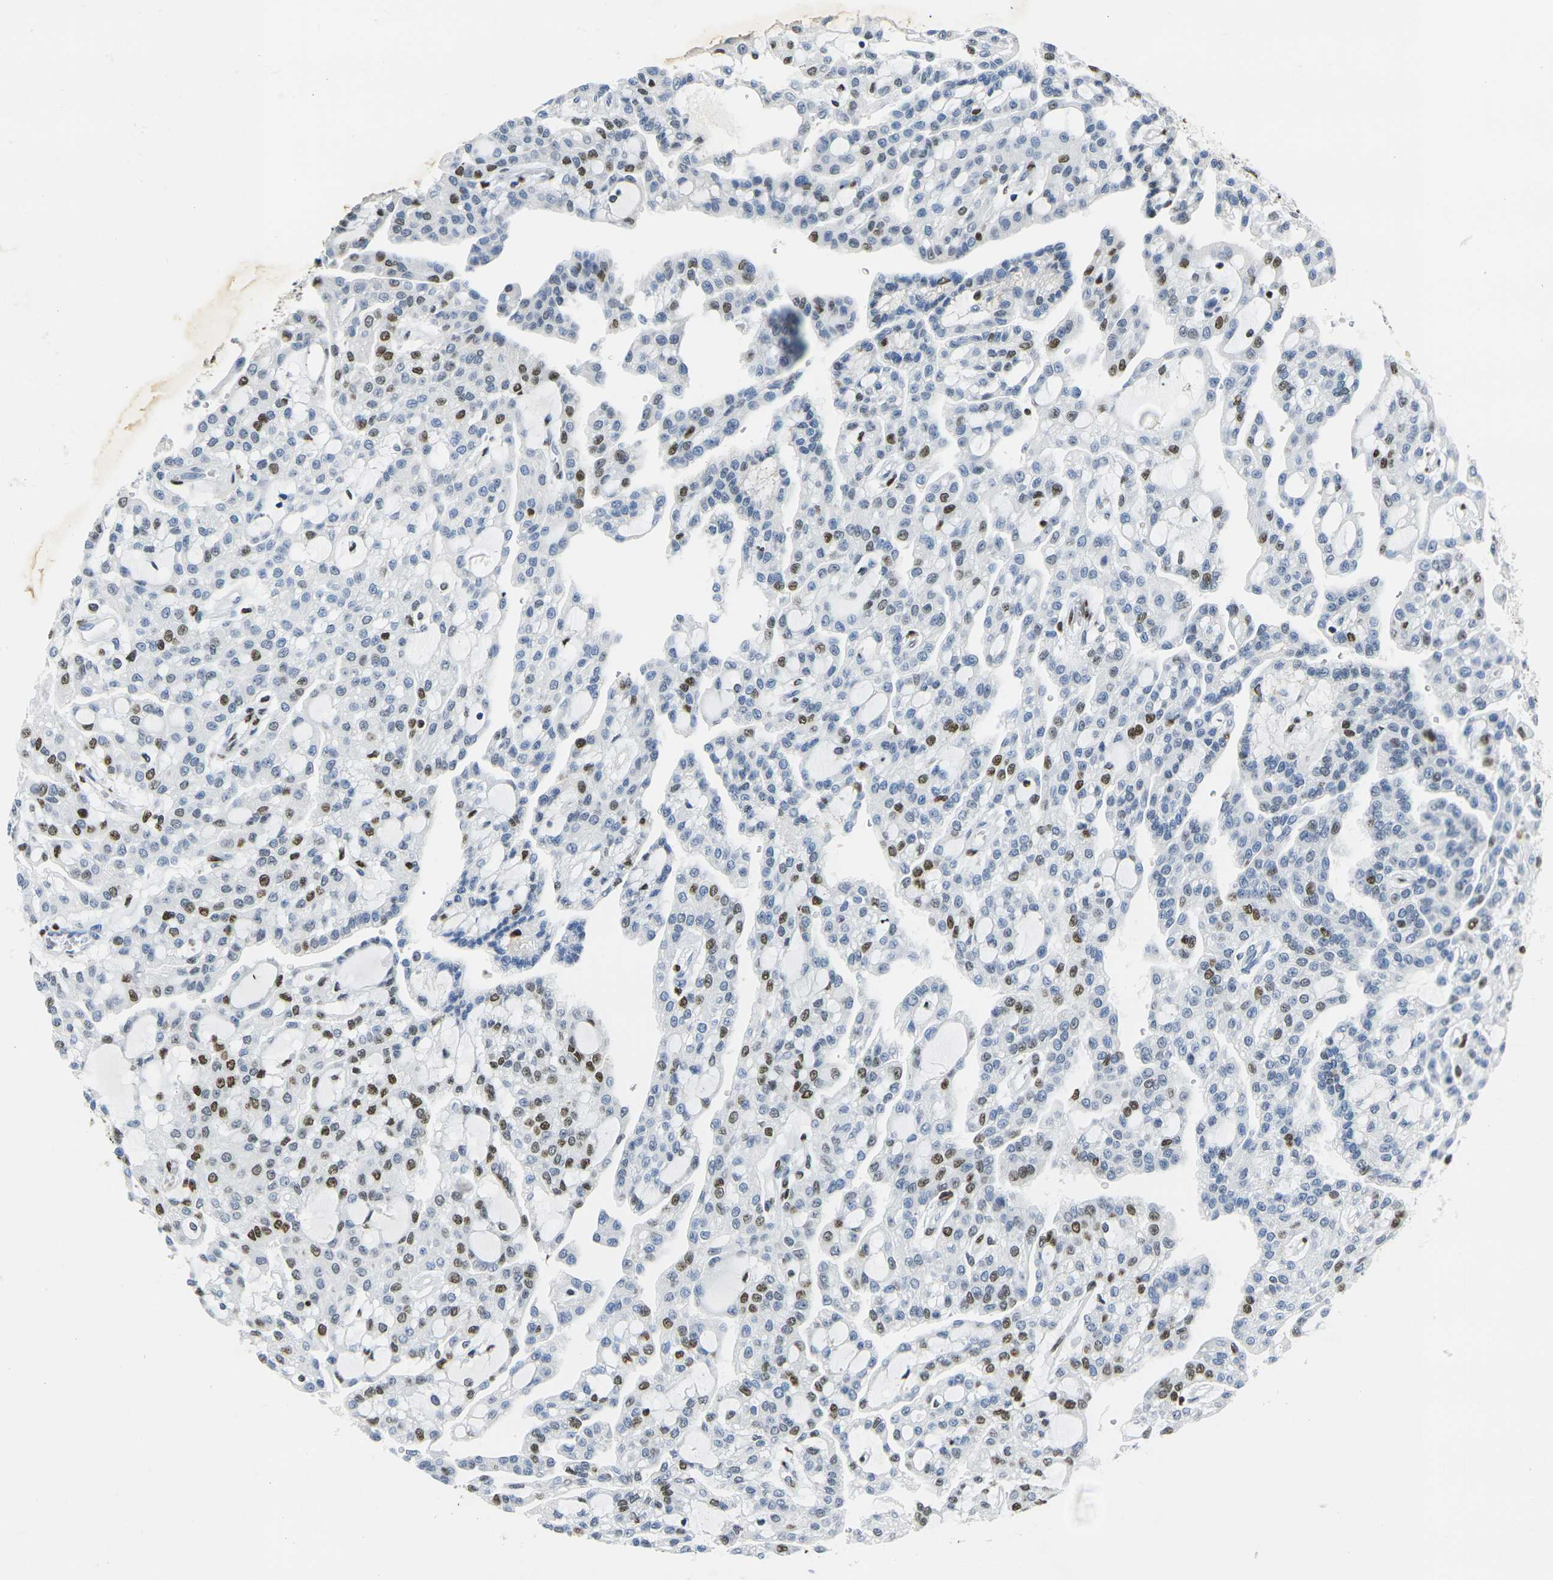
{"staining": {"intensity": "strong", "quantity": "<25%", "location": "nuclear"}, "tissue": "renal cancer", "cell_type": "Tumor cells", "image_type": "cancer", "snomed": [{"axis": "morphology", "description": "Adenocarcinoma, NOS"}, {"axis": "topography", "description": "Kidney"}], "caption": "There is medium levels of strong nuclear expression in tumor cells of renal adenocarcinoma, as demonstrated by immunohistochemical staining (brown color).", "gene": "DRAXIN", "patient": {"sex": "male", "age": 63}}